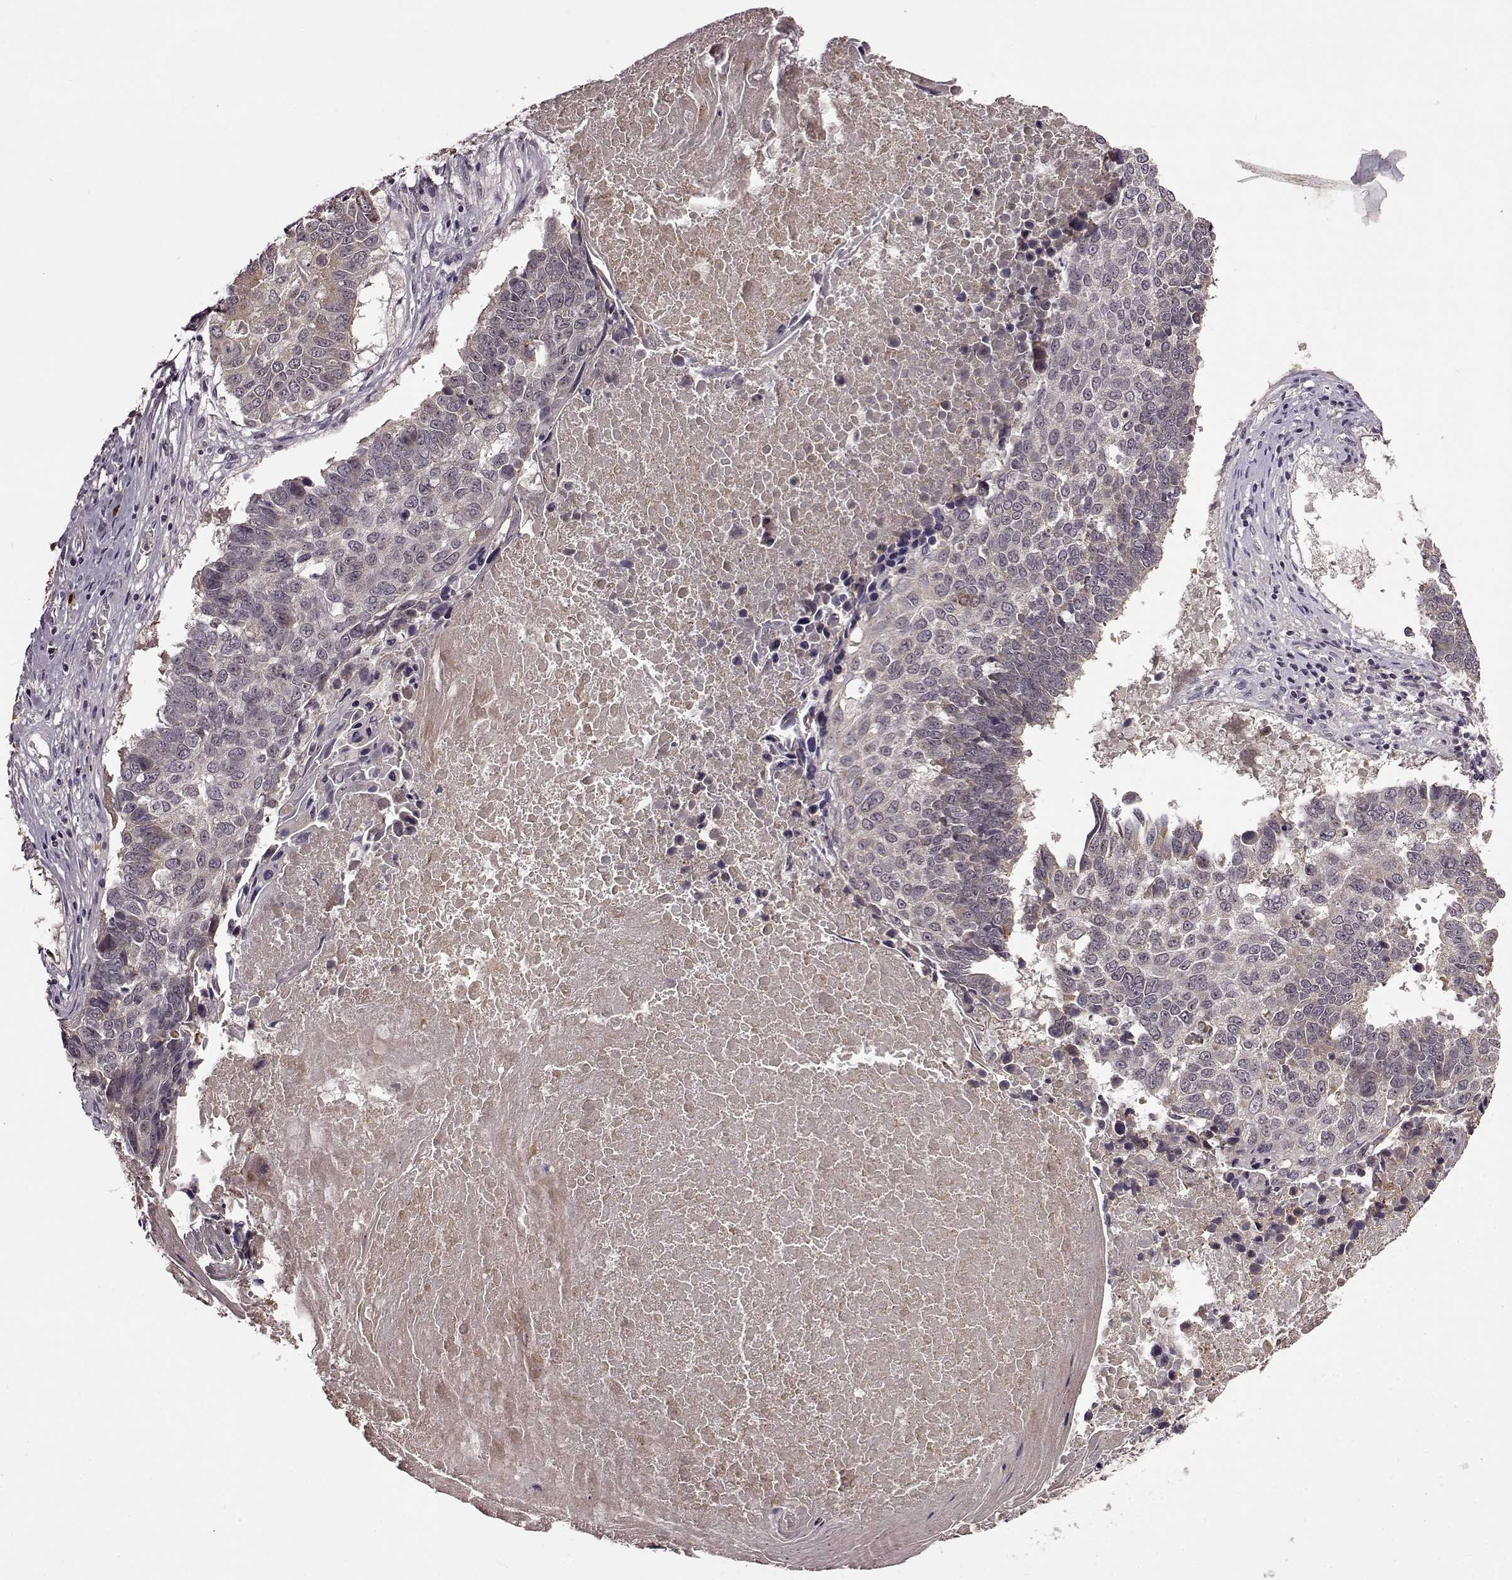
{"staining": {"intensity": "weak", "quantity": "<25%", "location": "cytoplasmic/membranous"}, "tissue": "lung cancer", "cell_type": "Tumor cells", "image_type": "cancer", "snomed": [{"axis": "morphology", "description": "Squamous cell carcinoma, NOS"}, {"axis": "topography", "description": "Lung"}], "caption": "The photomicrograph exhibits no significant positivity in tumor cells of lung squamous cell carcinoma. (Stains: DAB immunohistochemistry (IHC) with hematoxylin counter stain, Microscopy: brightfield microscopy at high magnification).", "gene": "MAIP1", "patient": {"sex": "male", "age": 73}}